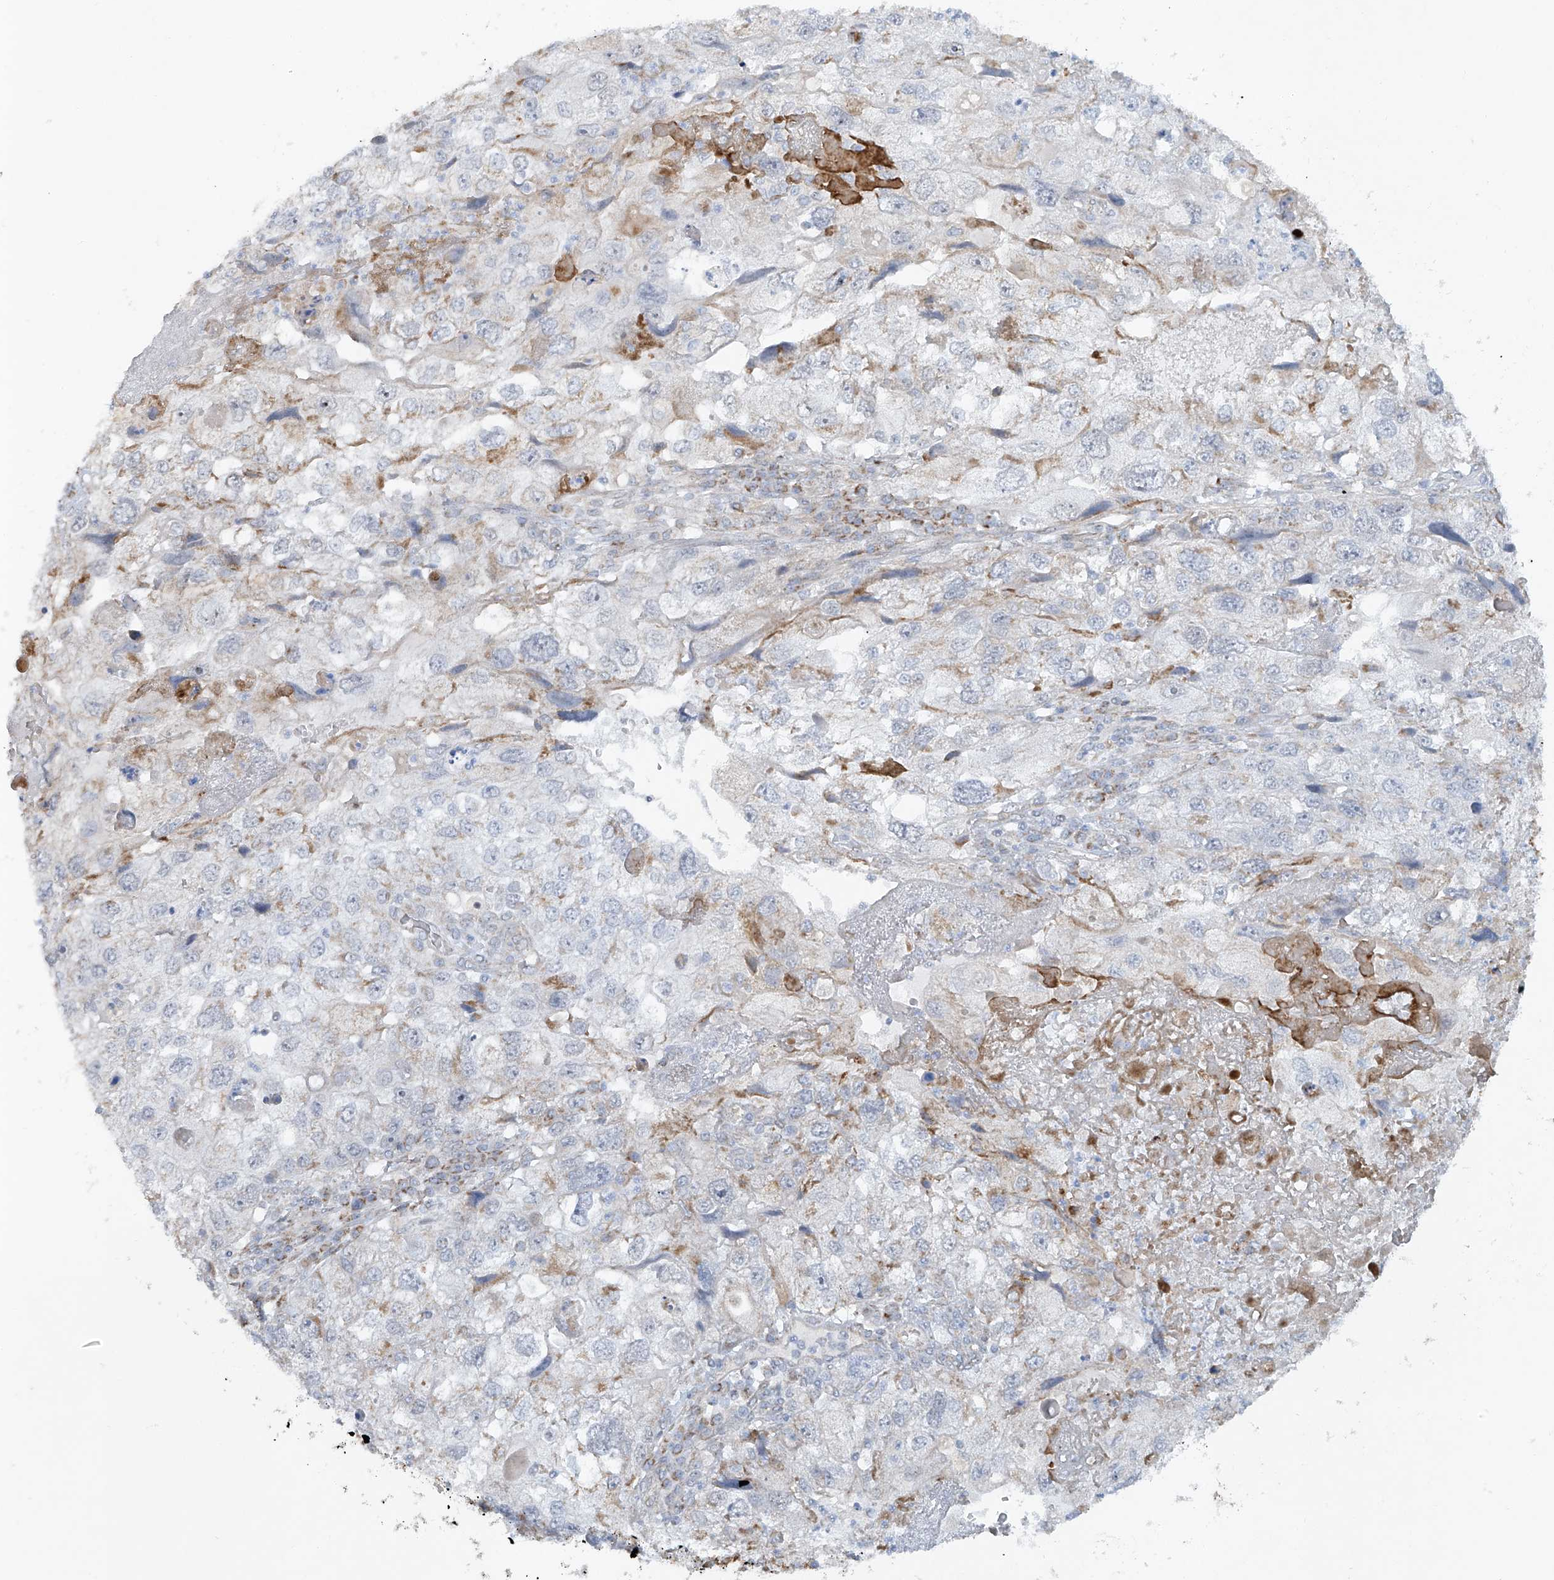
{"staining": {"intensity": "negative", "quantity": "none", "location": "none"}, "tissue": "endometrial cancer", "cell_type": "Tumor cells", "image_type": "cancer", "snomed": [{"axis": "morphology", "description": "Adenocarcinoma, NOS"}, {"axis": "topography", "description": "Endometrium"}], "caption": "The immunohistochemistry (IHC) photomicrograph has no significant expression in tumor cells of endometrial adenocarcinoma tissue.", "gene": "SMDT1", "patient": {"sex": "female", "age": 49}}